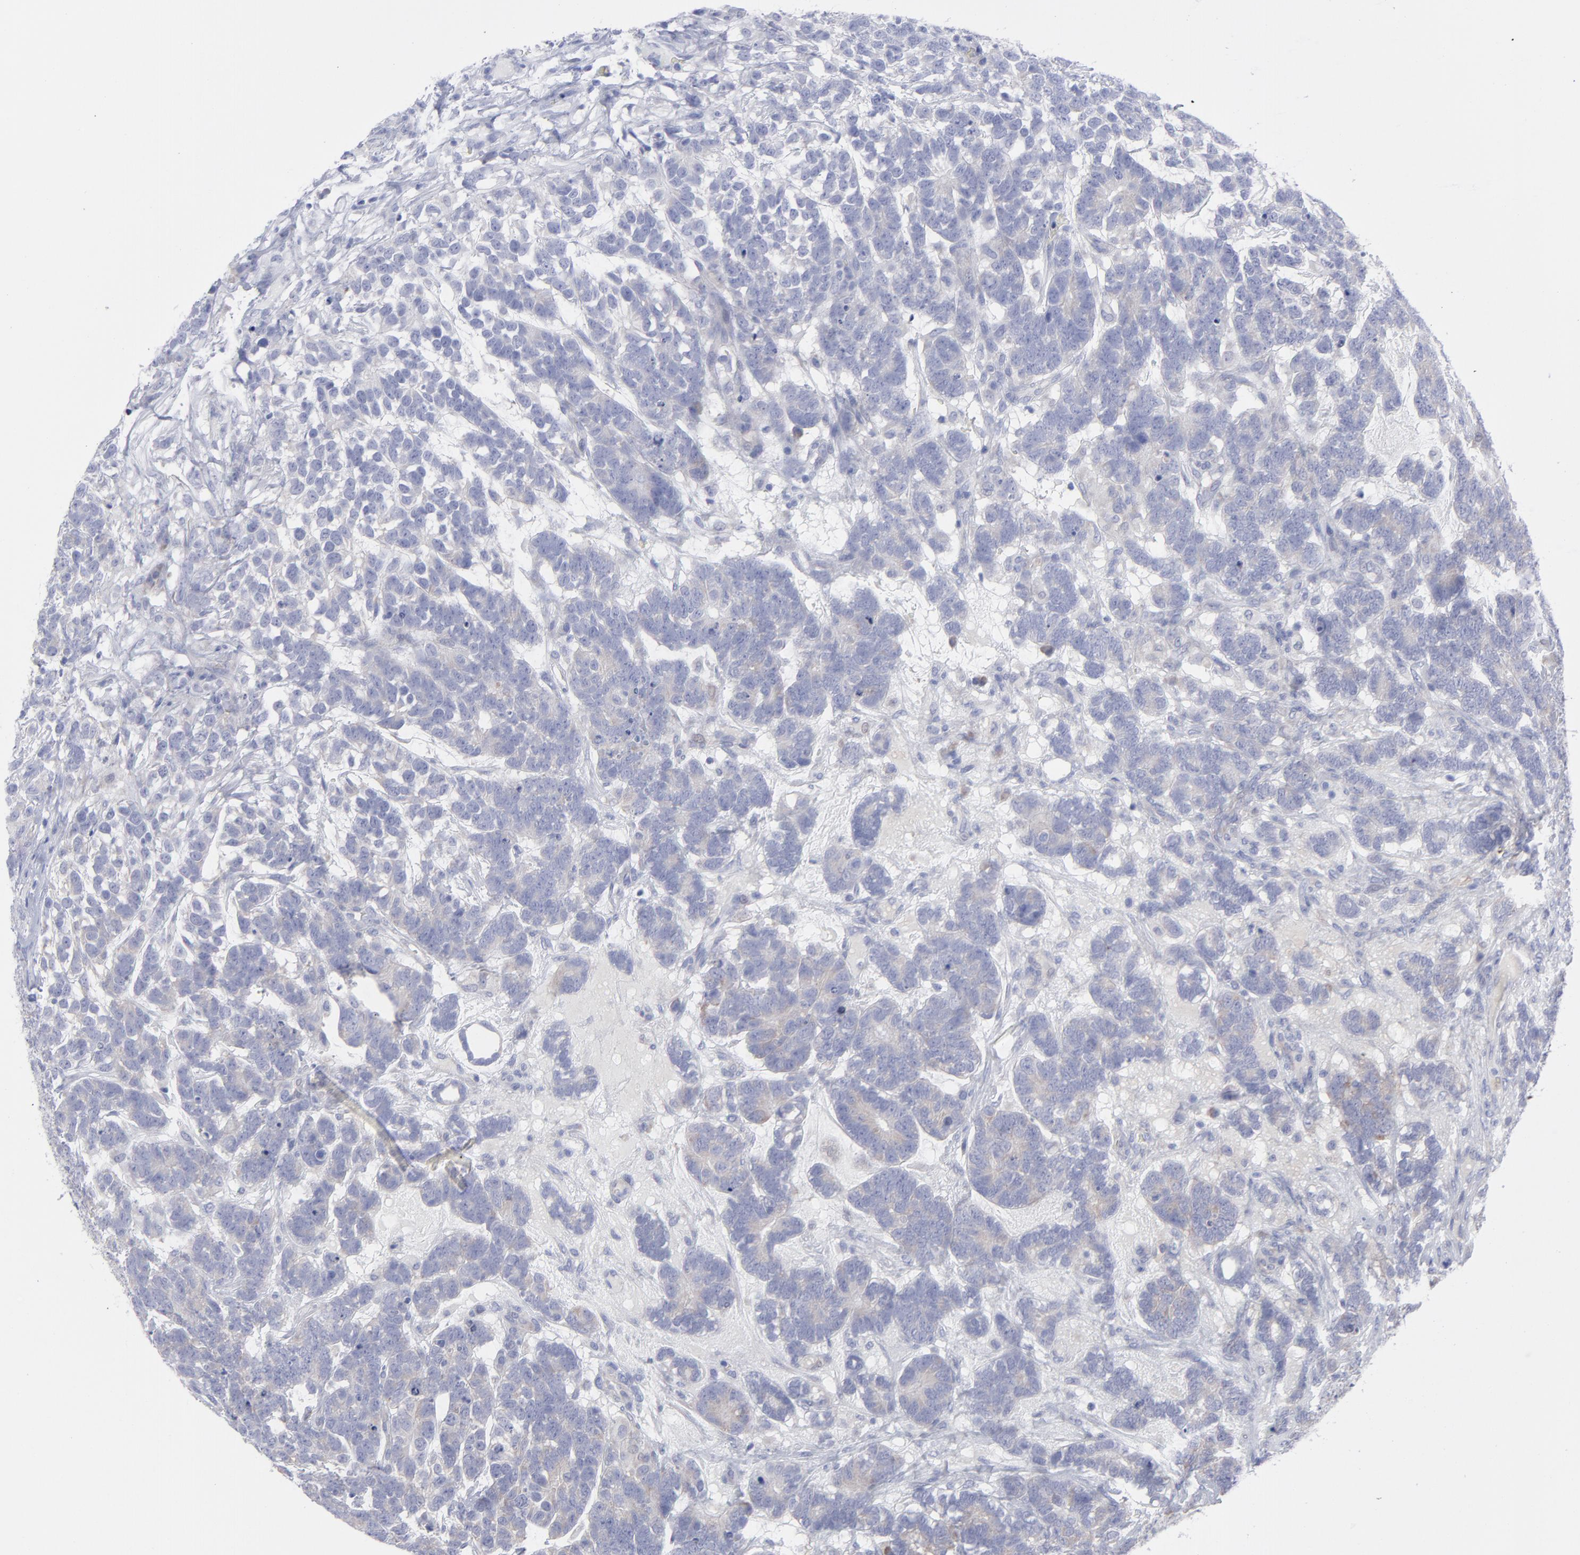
{"staining": {"intensity": "negative", "quantity": "none", "location": "none"}, "tissue": "testis cancer", "cell_type": "Tumor cells", "image_type": "cancer", "snomed": [{"axis": "morphology", "description": "Carcinoma, Embryonal, NOS"}, {"axis": "topography", "description": "Testis"}], "caption": "High power microscopy histopathology image of an immunohistochemistry image of embryonal carcinoma (testis), revealing no significant expression in tumor cells.", "gene": "RPS24", "patient": {"sex": "male", "age": 26}}